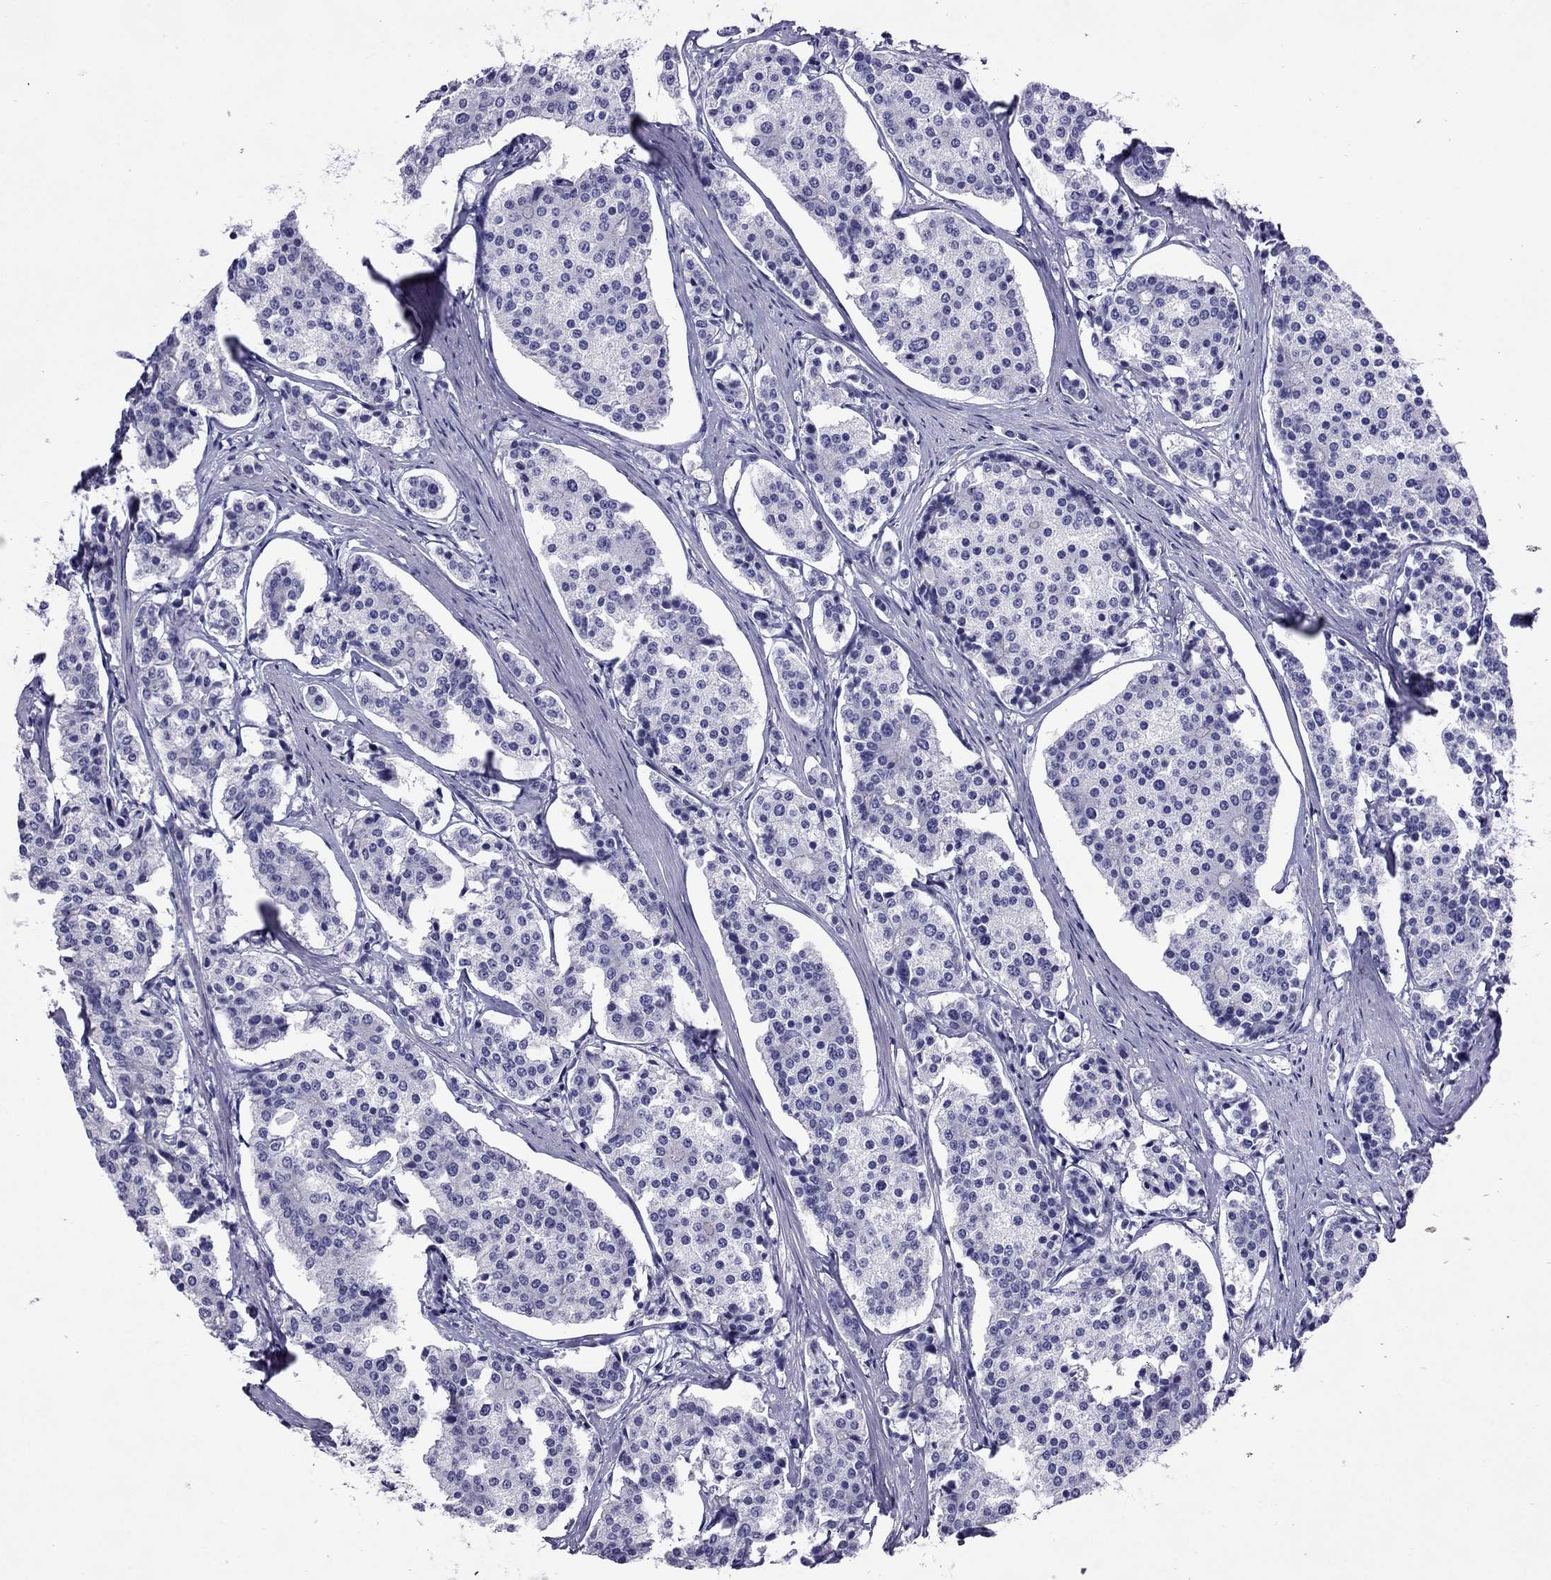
{"staining": {"intensity": "negative", "quantity": "none", "location": "none"}, "tissue": "carcinoid", "cell_type": "Tumor cells", "image_type": "cancer", "snomed": [{"axis": "morphology", "description": "Carcinoid, malignant, NOS"}, {"axis": "topography", "description": "Small intestine"}], "caption": "Tumor cells show no significant staining in carcinoid (malignant).", "gene": "MYL11", "patient": {"sex": "female", "age": 65}}